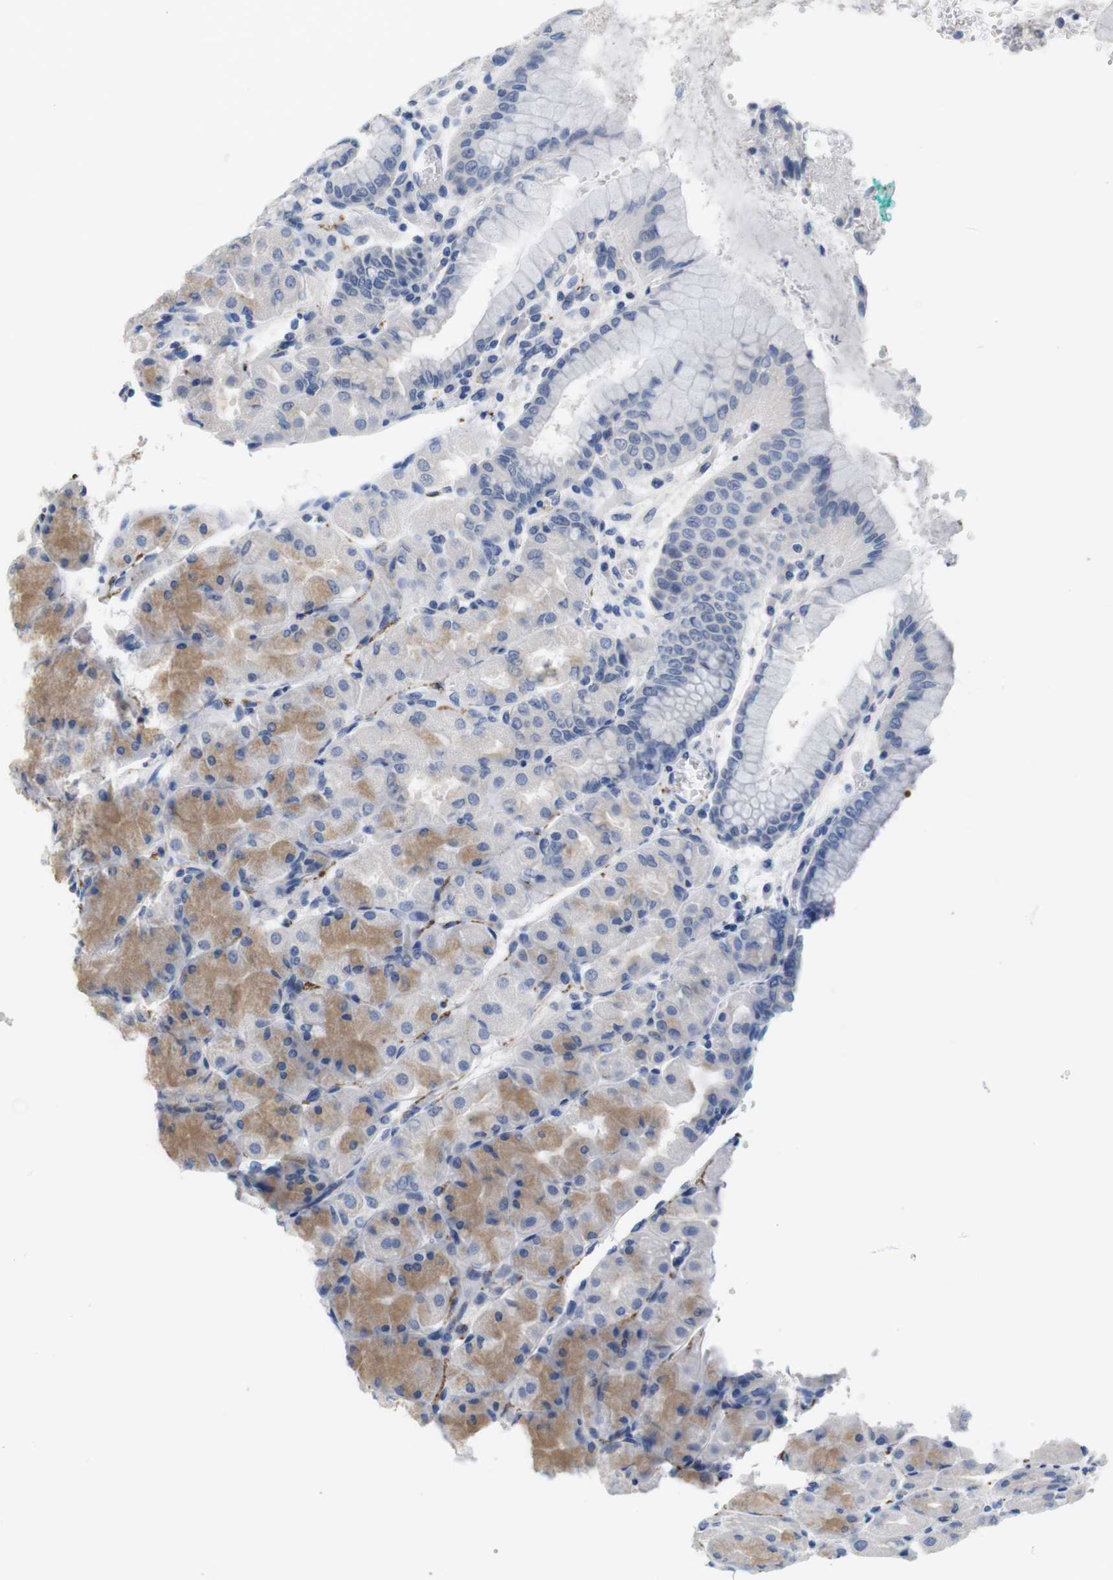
{"staining": {"intensity": "moderate", "quantity": "<25%", "location": "cytoplasmic/membranous"}, "tissue": "stomach", "cell_type": "Glandular cells", "image_type": "normal", "snomed": [{"axis": "morphology", "description": "Normal tissue, NOS"}, {"axis": "topography", "description": "Stomach, upper"}], "caption": "DAB (3,3'-diaminobenzidine) immunohistochemical staining of normal human stomach exhibits moderate cytoplasmic/membranous protein expression in approximately <25% of glandular cells. The staining was performed using DAB to visualize the protein expression in brown, while the nuclei were stained in blue with hematoxylin (Magnification: 20x).", "gene": "MAP6", "patient": {"sex": "female", "age": 56}}